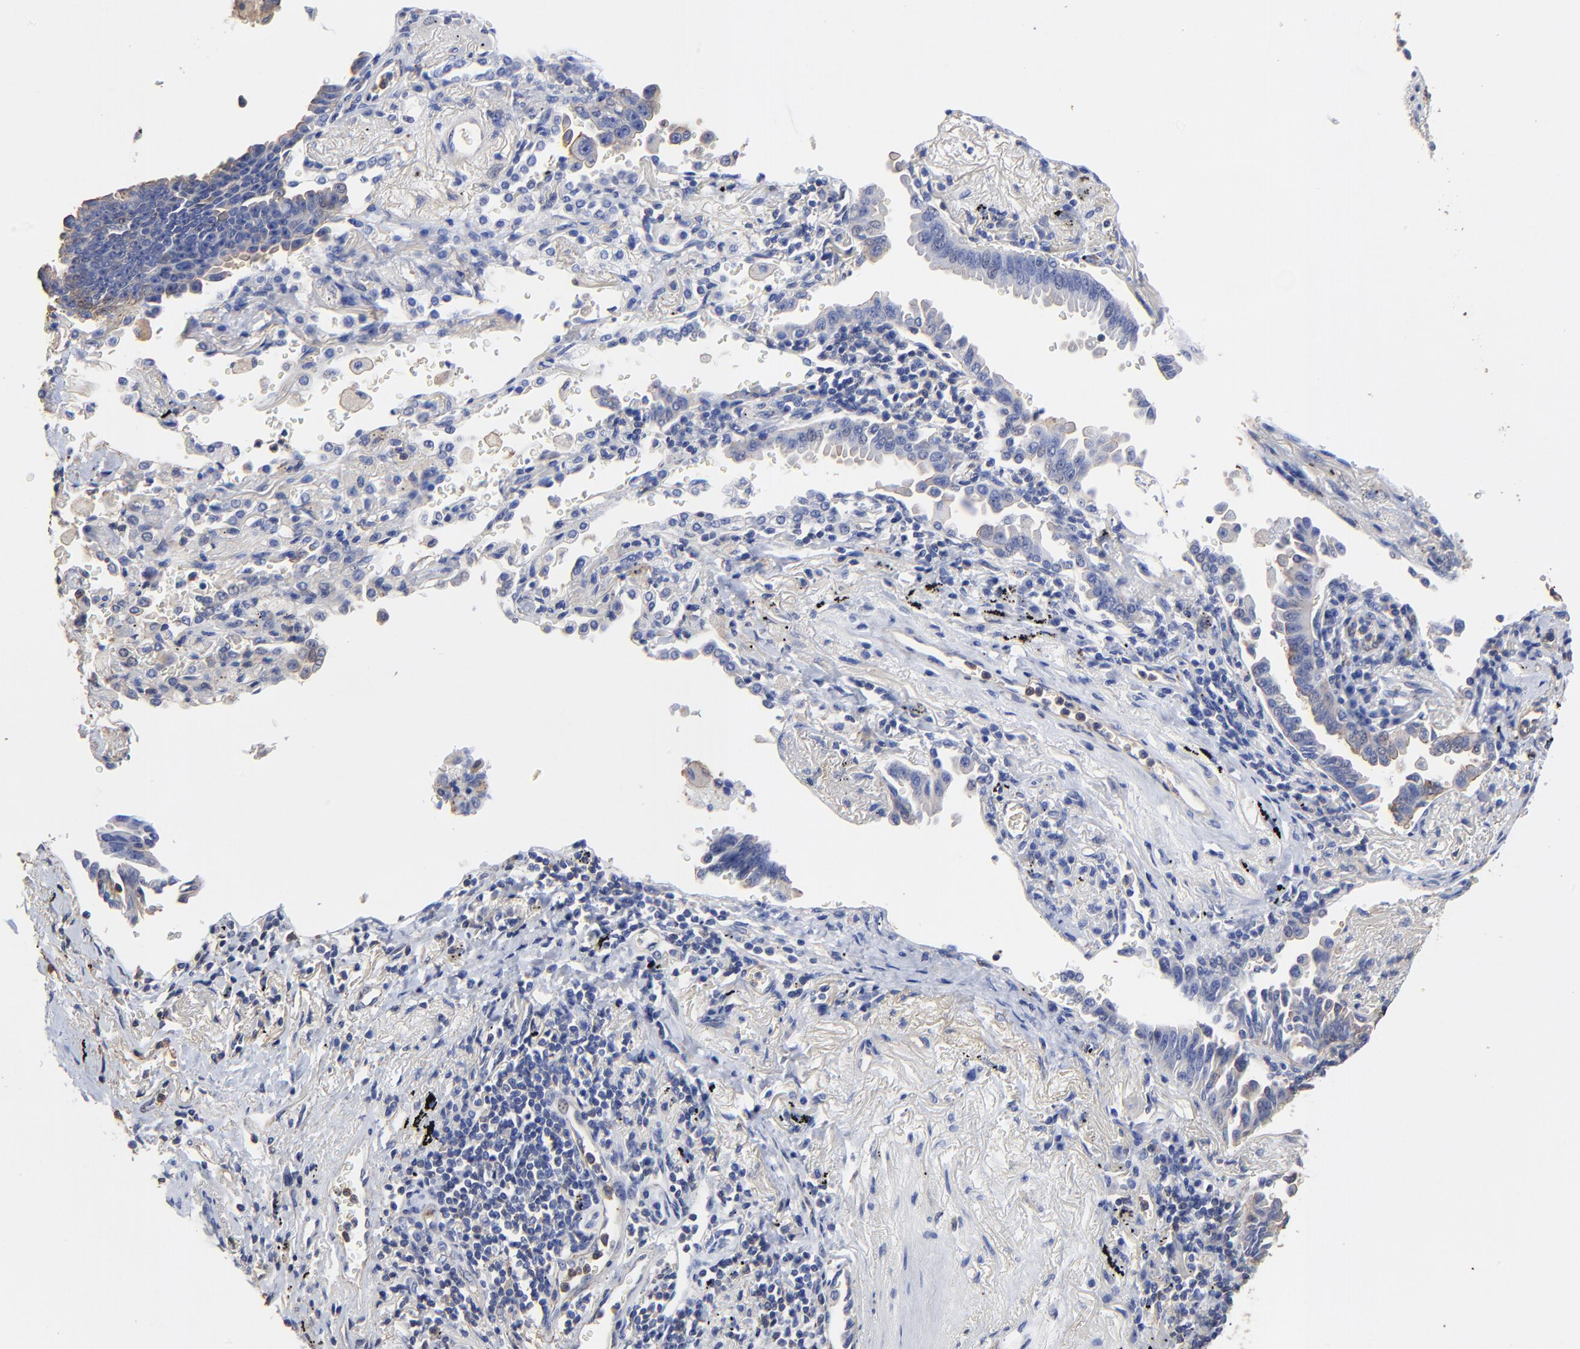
{"staining": {"intensity": "negative", "quantity": "none", "location": "none"}, "tissue": "lung cancer", "cell_type": "Tumor cells", "image_type": "cancer", "snomed": [{"axis": "morphology", "description": "Adenocarcinoma, NOS"}, {"axis": "topography", "description": "Lung"}], "caption": "Tumor cells are negative for protein expression in human lung adenocarcinoma.", "gene": "TAGLN2", "patient": {"sex": "female", "age": 64}}